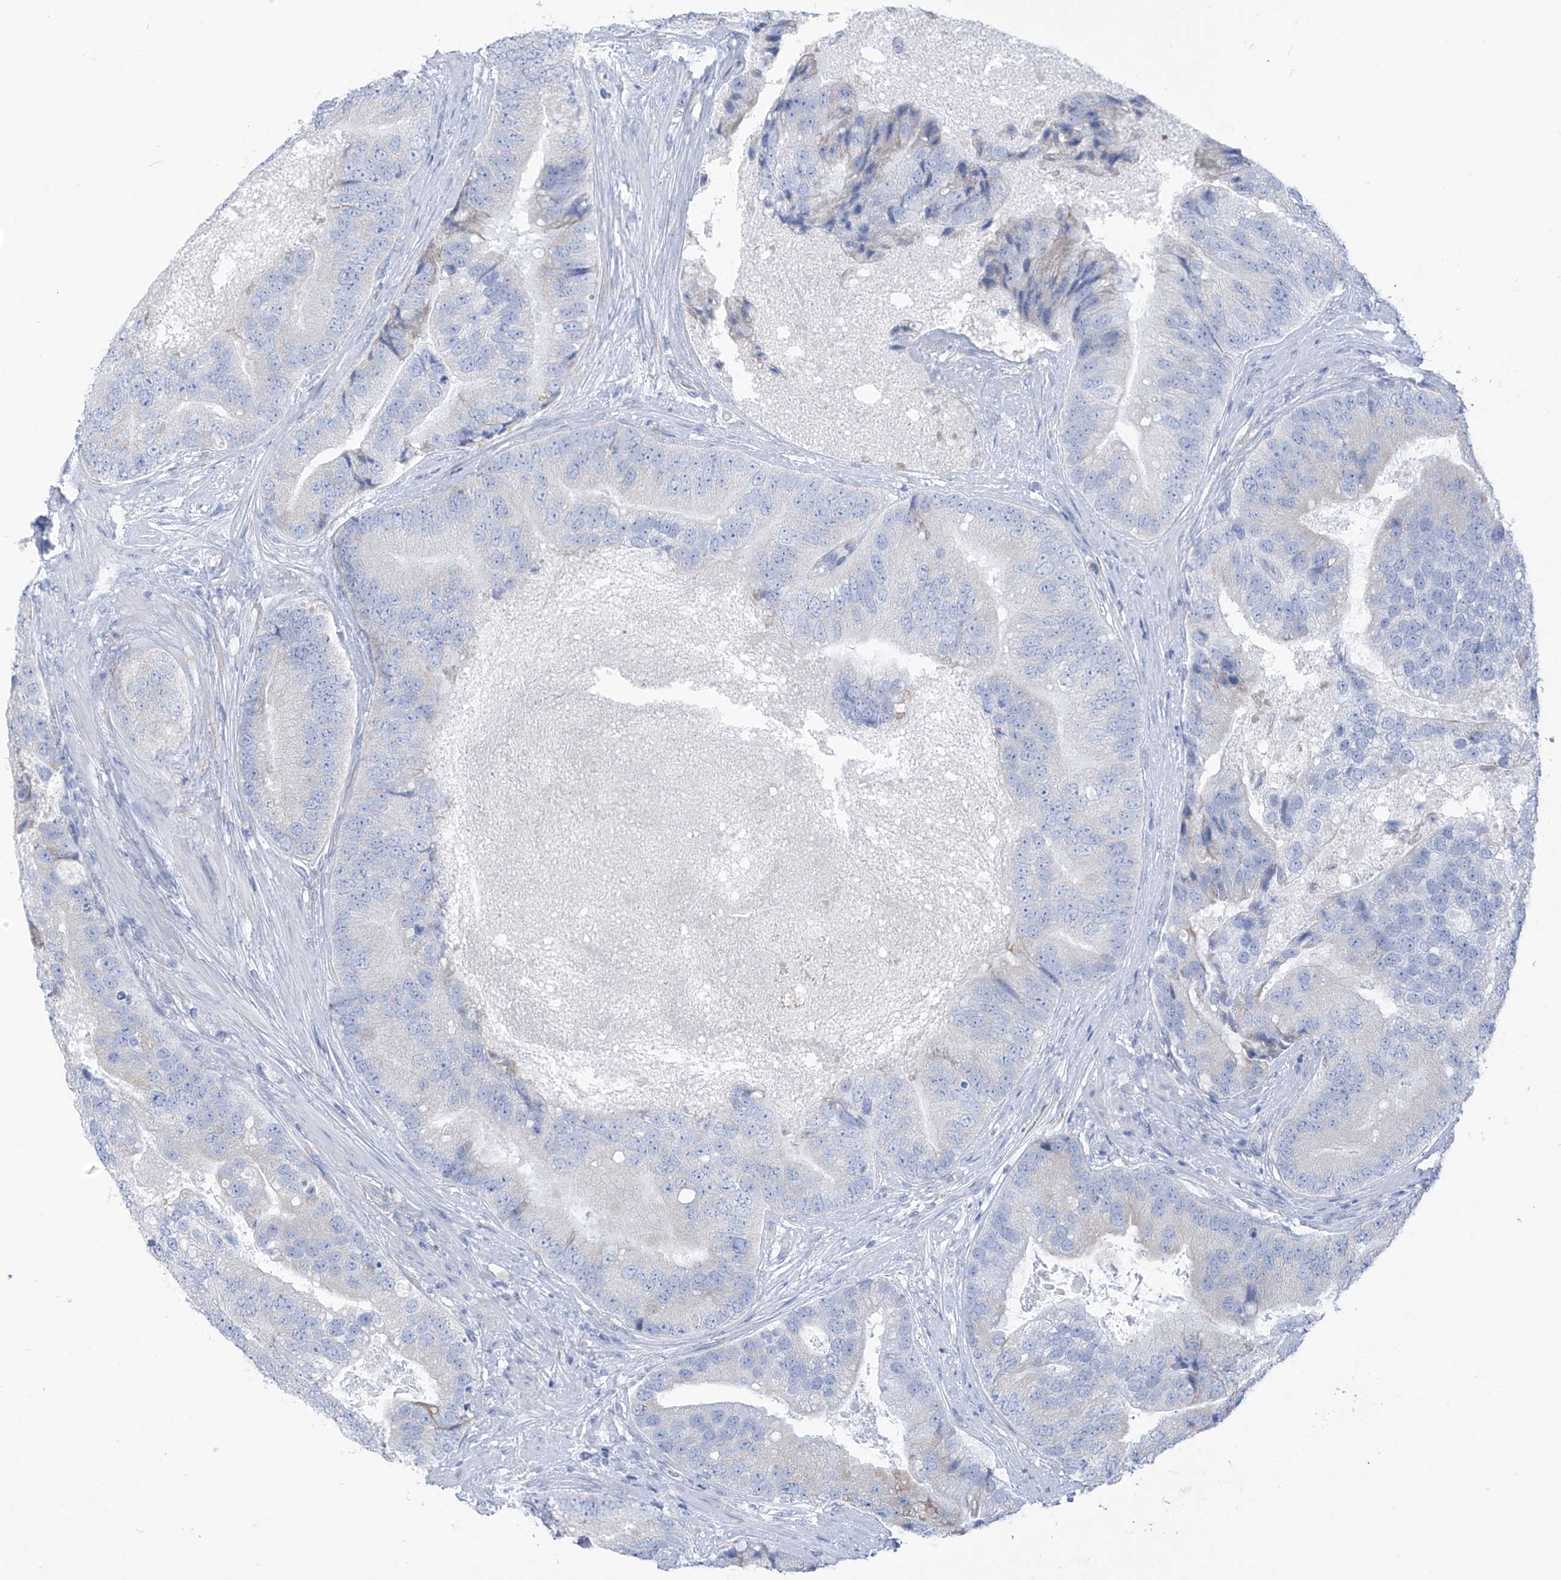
{"staining": {"intensity": "negative", "quantity": "none", "location": "none"}, "tissue": "prostate cancer", "cell_type": "Tumor cells", "image_type": "cancer", "snomed": [{"axis": "morphology", "description": "Adenocarcinoma, High grade"}, {"axis": "topography", "description": "Prostate"}], "caption": "The histopathology image exhibits no staining of tumor cells in adenocarcinoma (high-grade) (prostate).", "gene": "RCN2", "patient": {"sex": "male", "age": 70}}